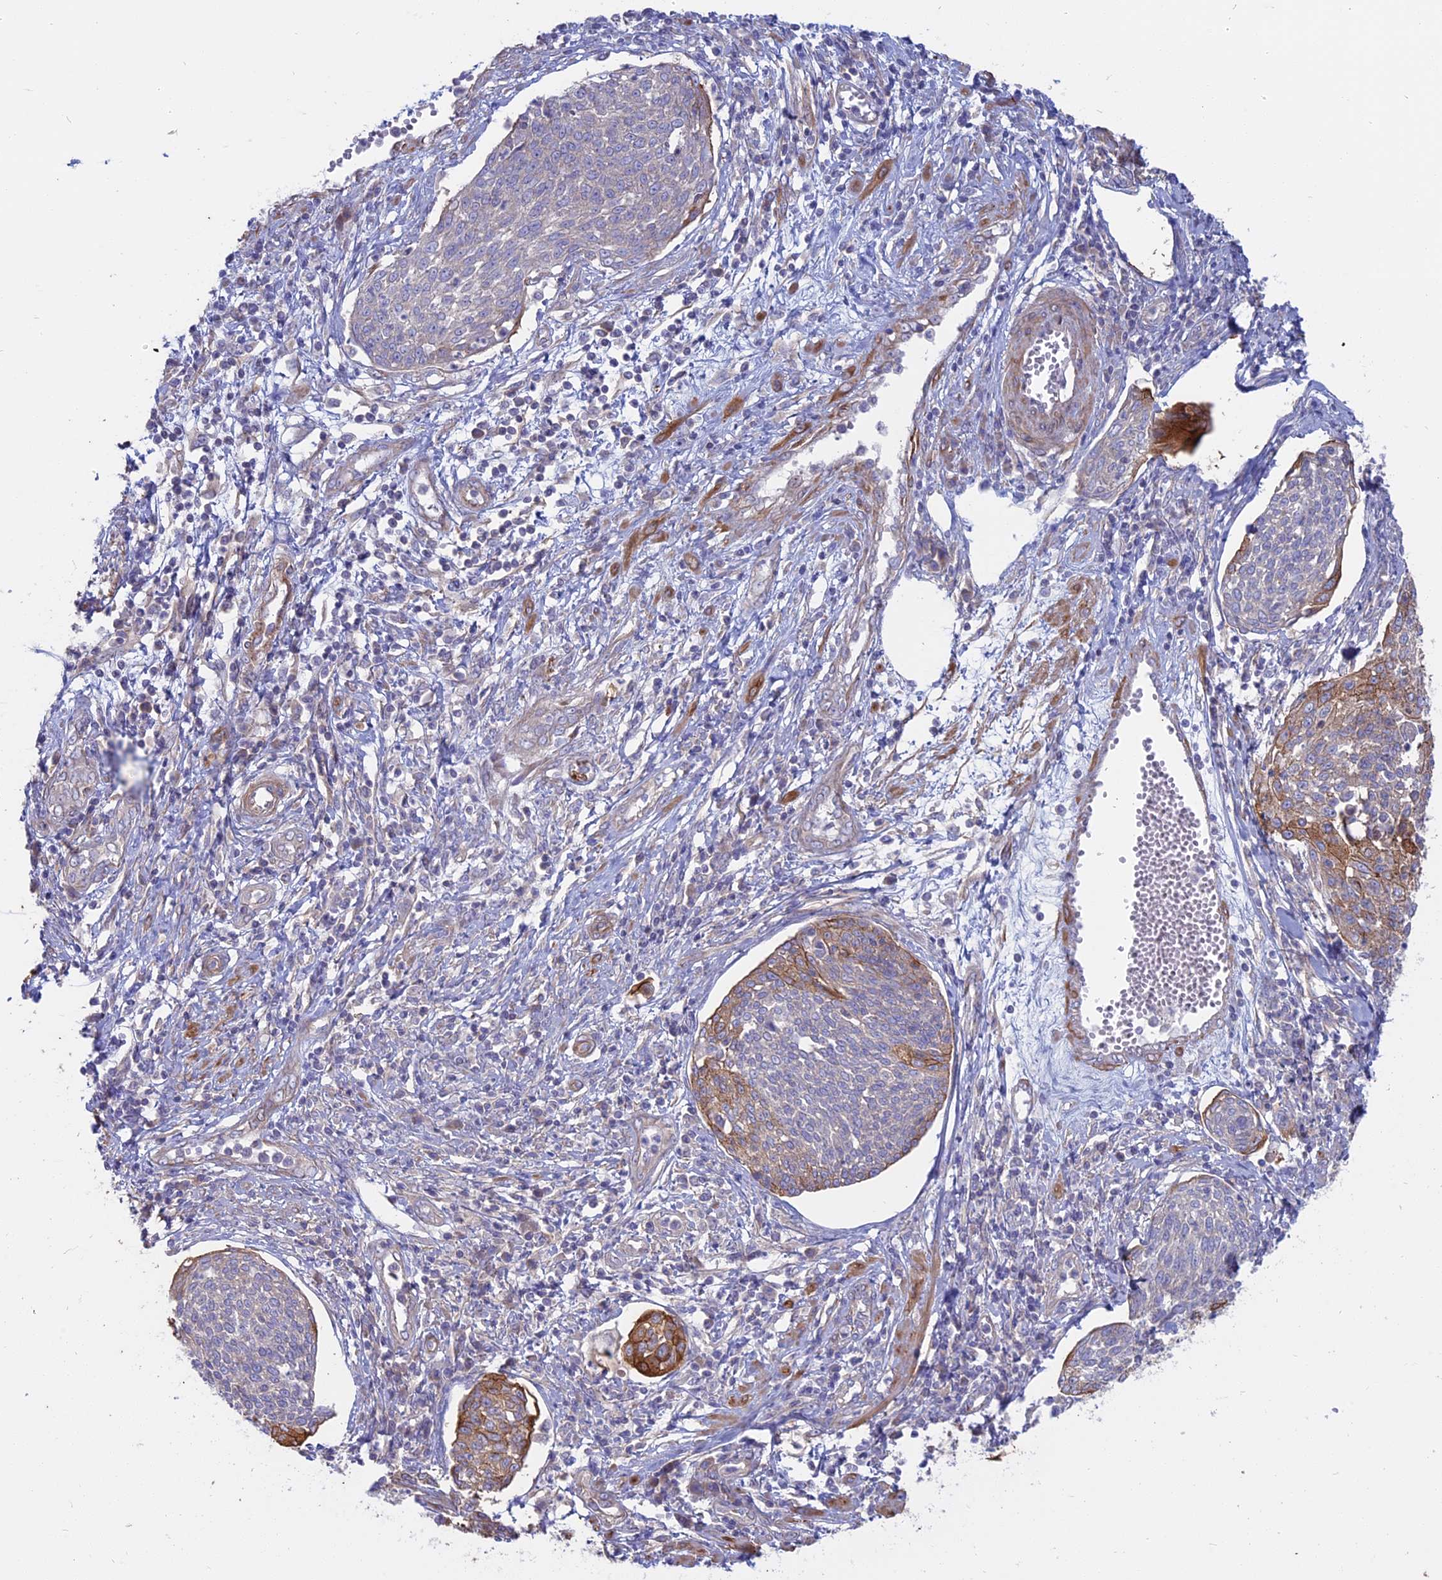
{"staining": {"intensity": "moderate", "quantity": "<25%", "location": "cytoplasmic/membranous"}, "tissue": "cervical cancer", "cell_type": "Tumor cells", "image_type": "cancer", "snomed": [{"axis": "morphology", "description": "Squamous cell carcinoma, NOS"}, {"axis": "topography", "description": "Cervix"}], "caption": "Protein analysis of cervical squamous cell carcinoma tissue displays moderate cytoplasmic/membranous expression in about <25% of tumor cells.", "gene": "MYO5B", "patient": {"sex": "female", "age": 34}}